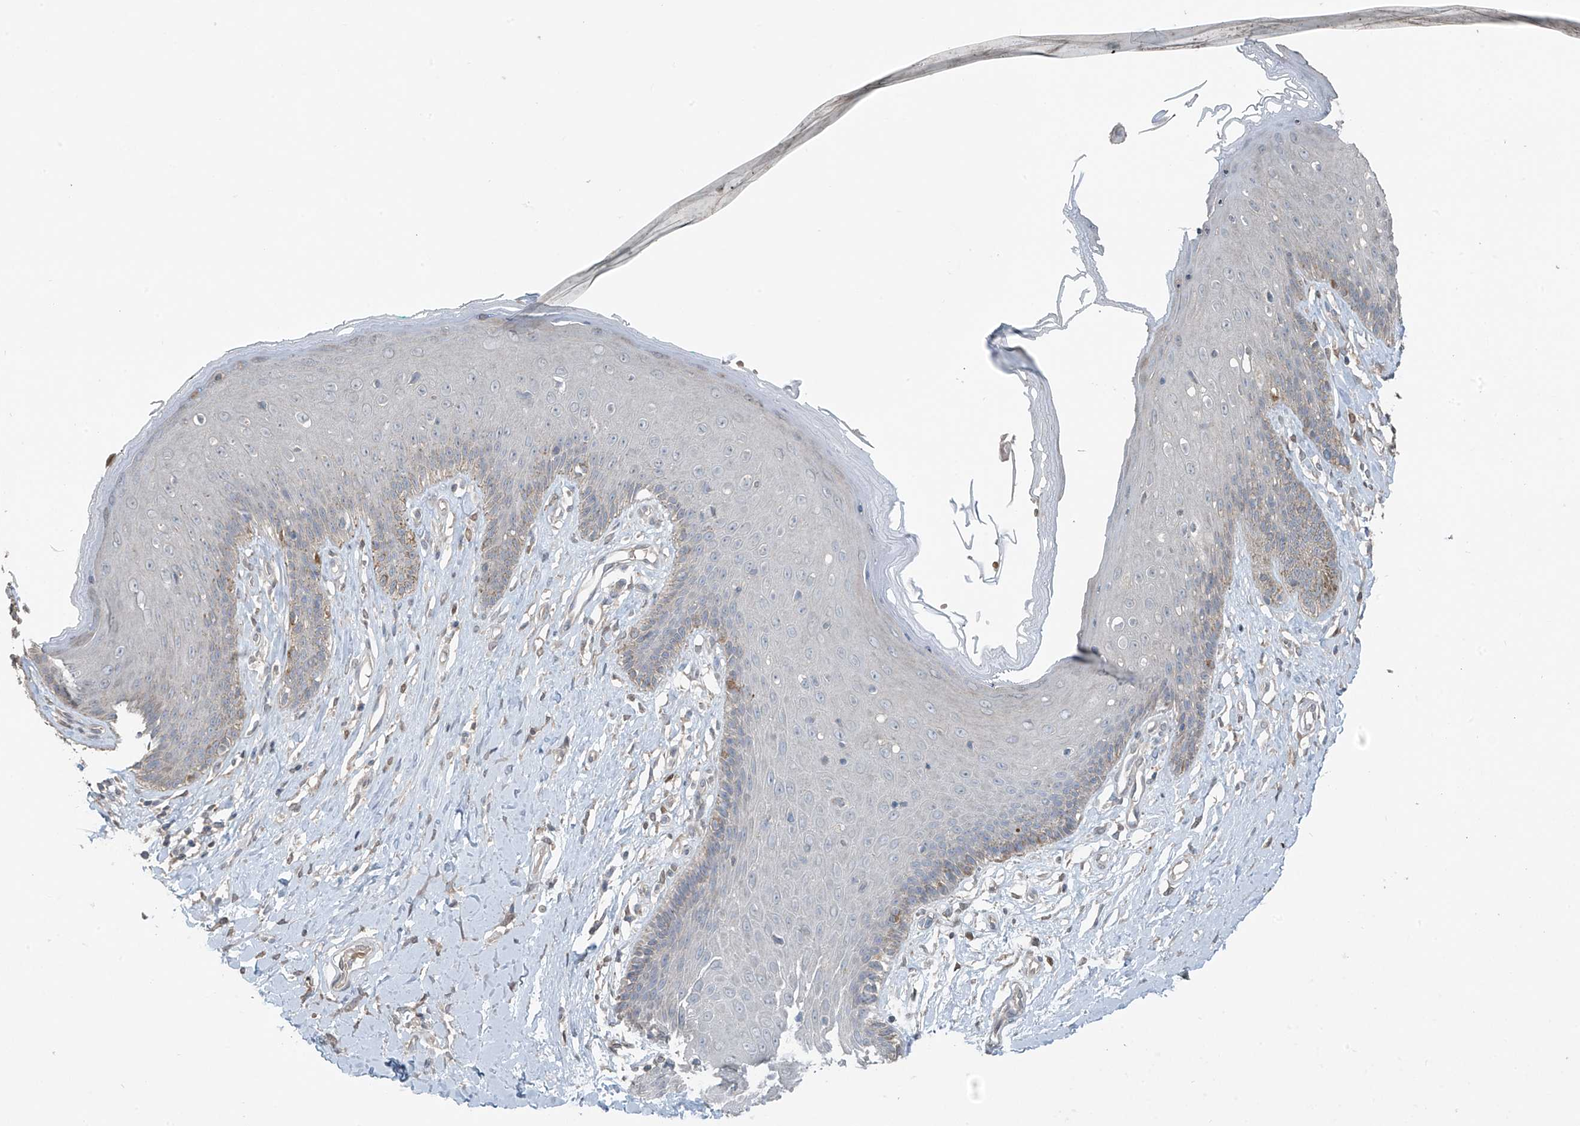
{"staining": {"intensity": "weak", "quantity": "<25%", "location": "cytoplasmic/membranous"}, "tissue": "skin", "cell_type": "Epidermal cells", "image_type": "normal", "snomed": [{"axis": "morphology", "description": "Normal tissue, NOS"}, {"axis": "morphology", "description": "Squamous cell carcinoma, NOS"}, {"axis": "topography", "description": "Vulva"}], "caption": "Immunohistochemistry (IHC) of benign human skin exhibits no staining in epidermal cells.", "gene": "HOXA11", "patient": {"sex": "female", "age": 85}}